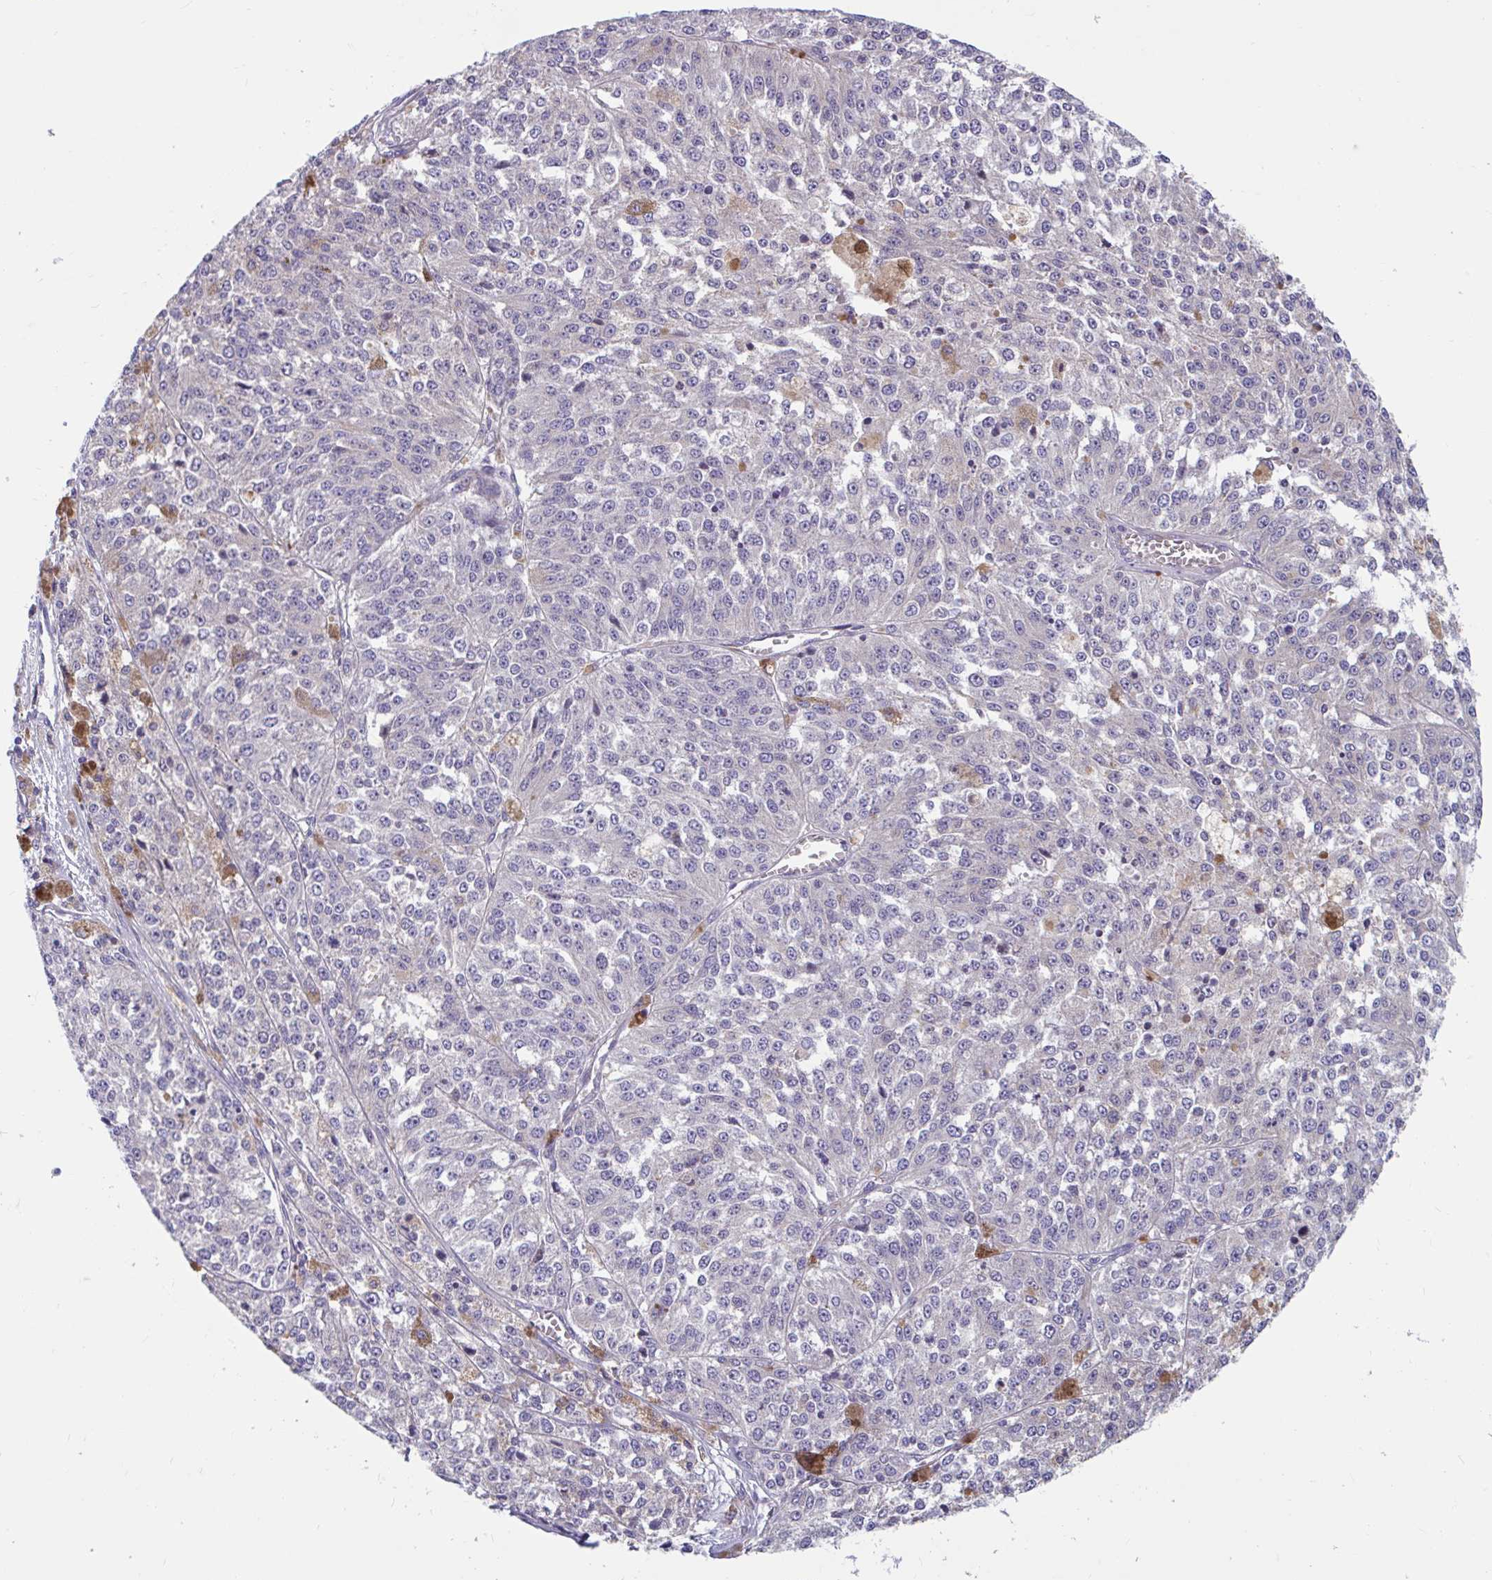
{"staining": {"intensity": "negative", "quantity": "none", "location": "none"}, "tissue": "melanoma", "cell_type": "Tumor cells", "image_type": "cancer", "snomed": [{"axis": "morphology", "description": "Malignant melanoma, Metastatic site"}, {"axis": "topography", "description": "Lymph node"}], "caption": "A histopathology image of human malignant melanoma (metastatic site) is negative for staining in tumor cells.", "gene": "WBP1", "patient": {"sex": "female", "age": 64}}